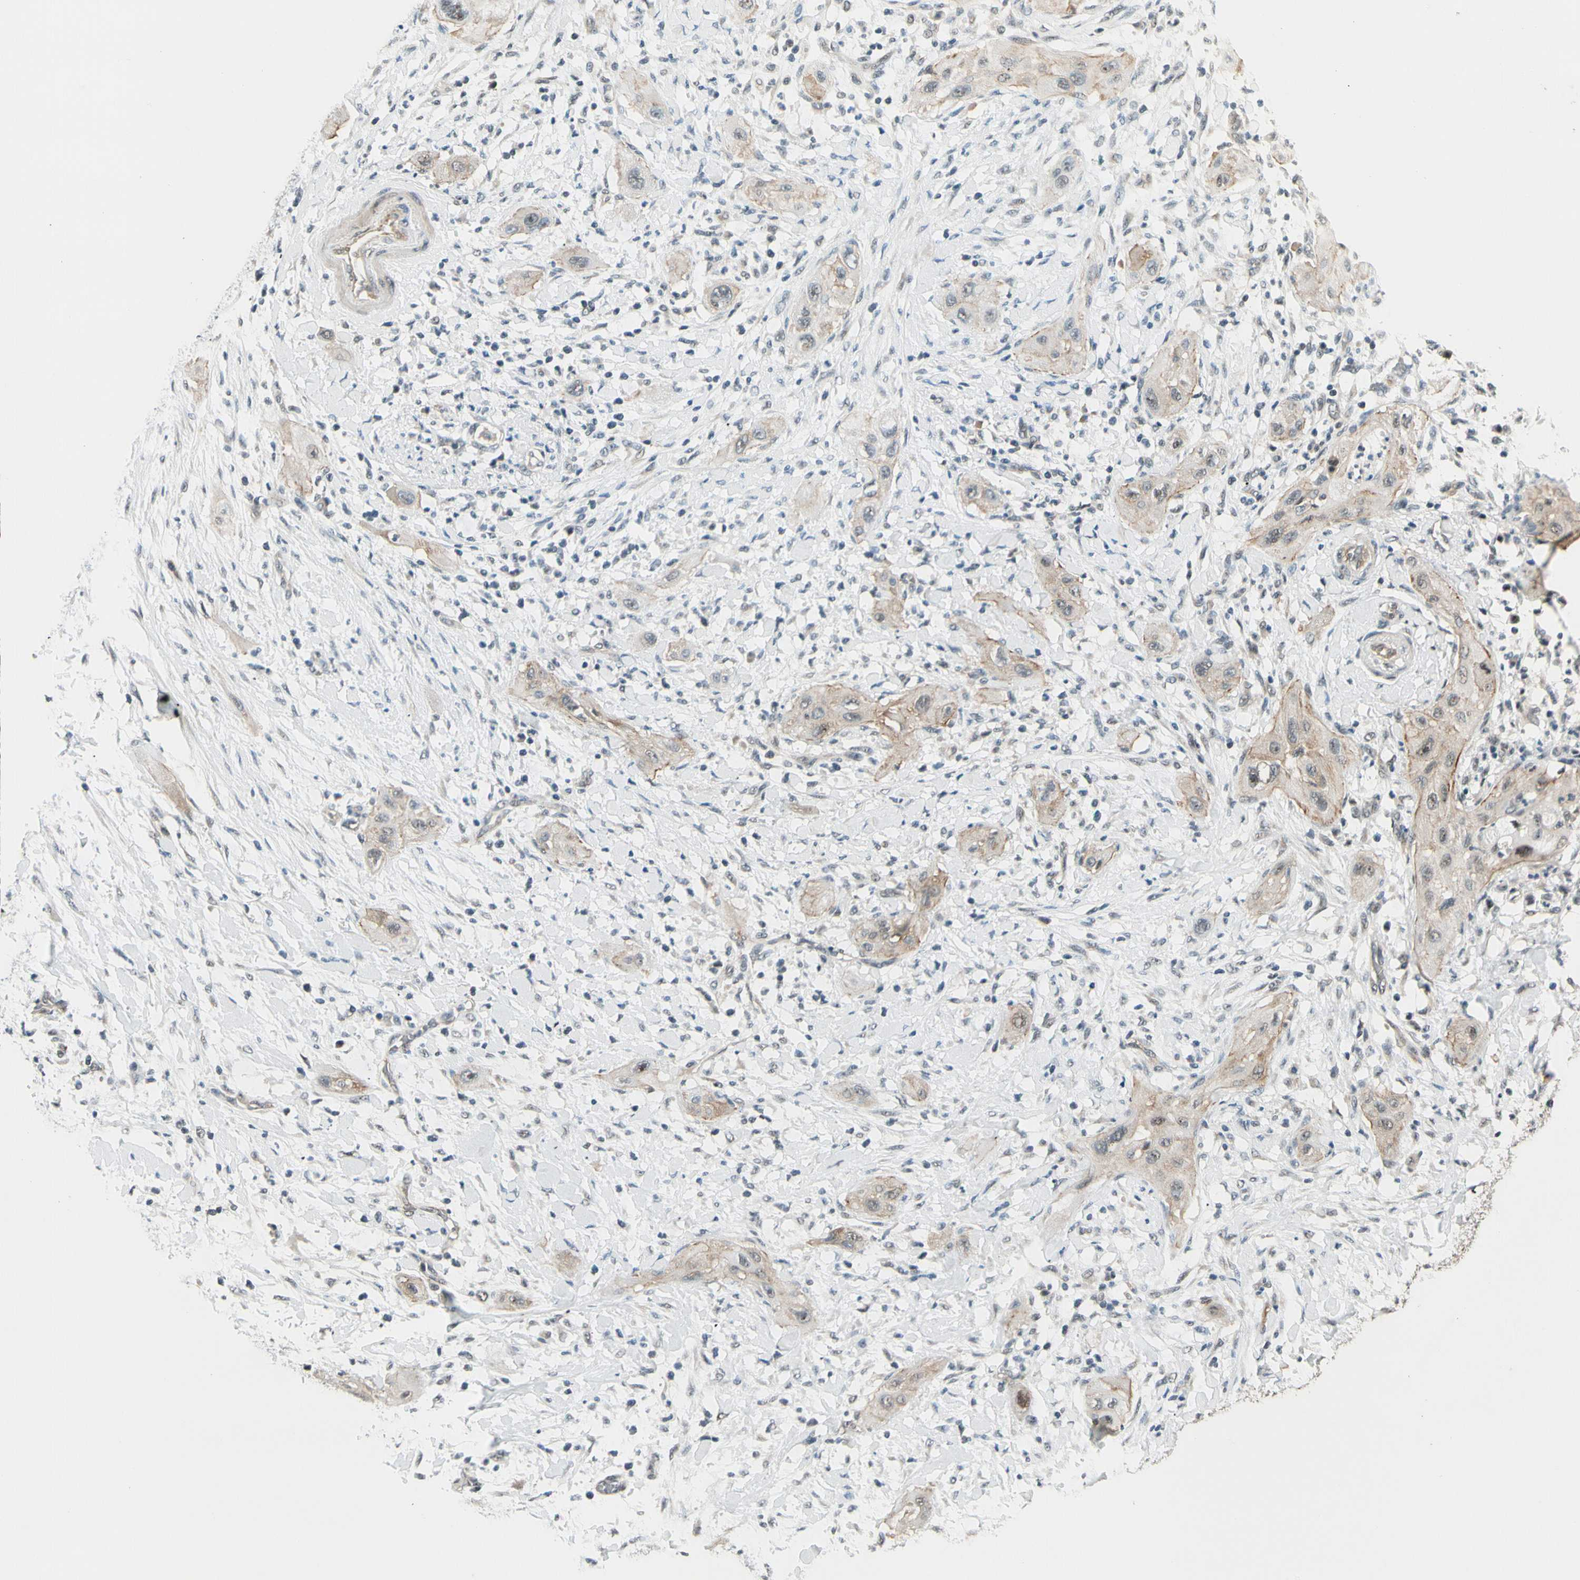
{"staining": {"intensity": "weak", "quantity": "25%-75%", "location": "cytoplasmic/membranous"}, "tissue": "lung cancer", "cell_type": "Tumor cells", "image_type": "cancer", "snomed": [{"axis": "morphology", "description": "Squamous cell carcinoma, NOS"}, {"axis": "topography", "description": "Lung"}], "caption": "IHC photomicrograph of neoplastic tissue: lung cancer stained using immunohistochemistry (IHC) displays low levels of weak protein expression localized specifically in the cytoplasmic/membranous of tumor cells, appearing as a cytoplasmic/membranous brown color.", "gene": "MCPH1", "patient": {"sex": "female", "age": 47}}